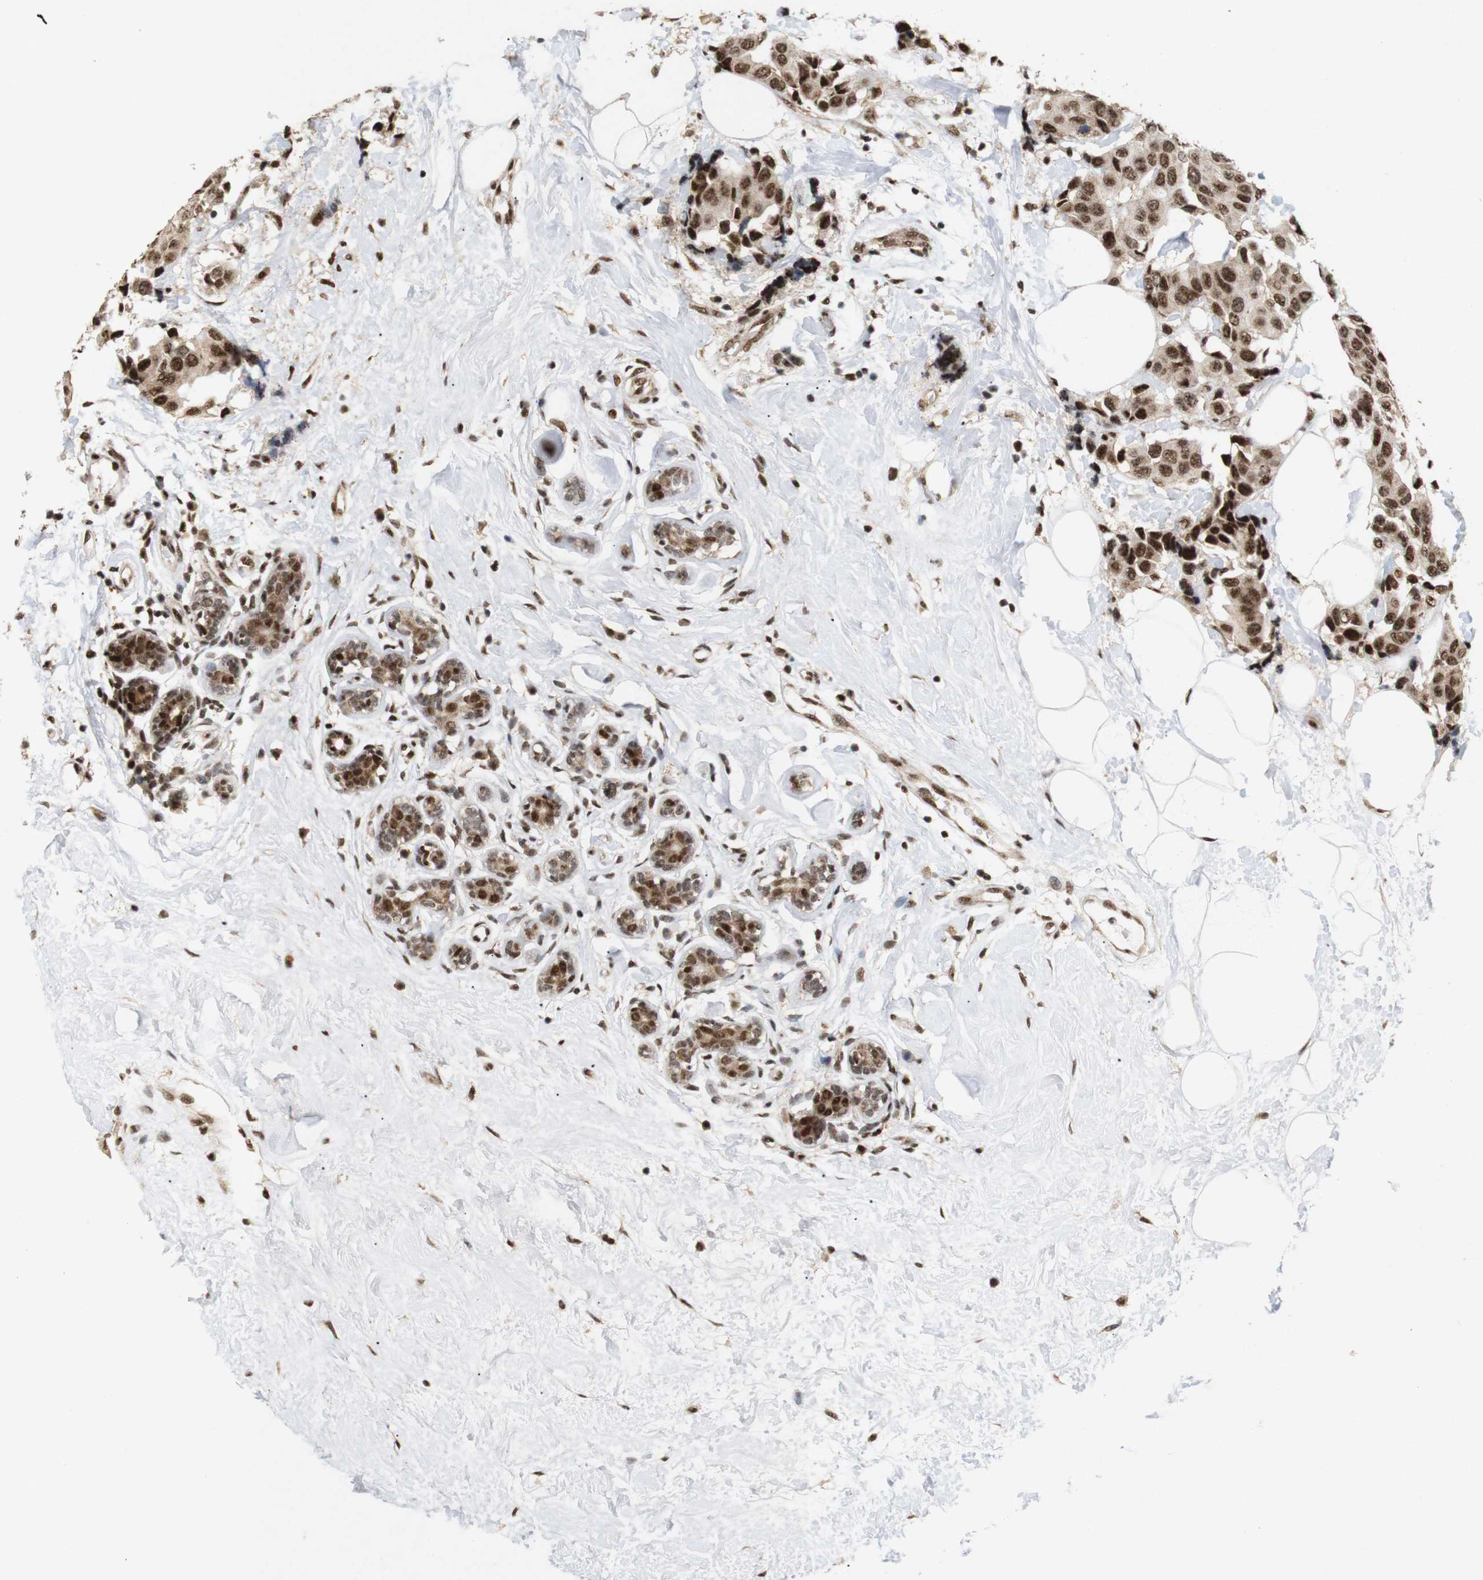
{"staining": {"intensity": "moderate", "quantity": ">75%", "location": "cytoplasmic/membranous,nuclear"}, "tissue": "breast cancer", "cell_type": "Tumor cells", "image_type": "cancer", "snomed": [{"axis": "morphology", "description": "Normal tissue, NOS"}, {"axis": "morphology", "description": "Duct carcinoma"}, {"axis": "topography", "description": "Breast"}], "caption": "An immunohistochemistry (IHC) photomicrograph of neoplastic tissue is shown. Protein staining in brown labels moderate cytoplasmic/membranous and nuclear positivity in breast cancer (intraductal carcinoma) within tumor cells.", "gene": "PYM1", "patient": {"sex": "female", "age": 39}}